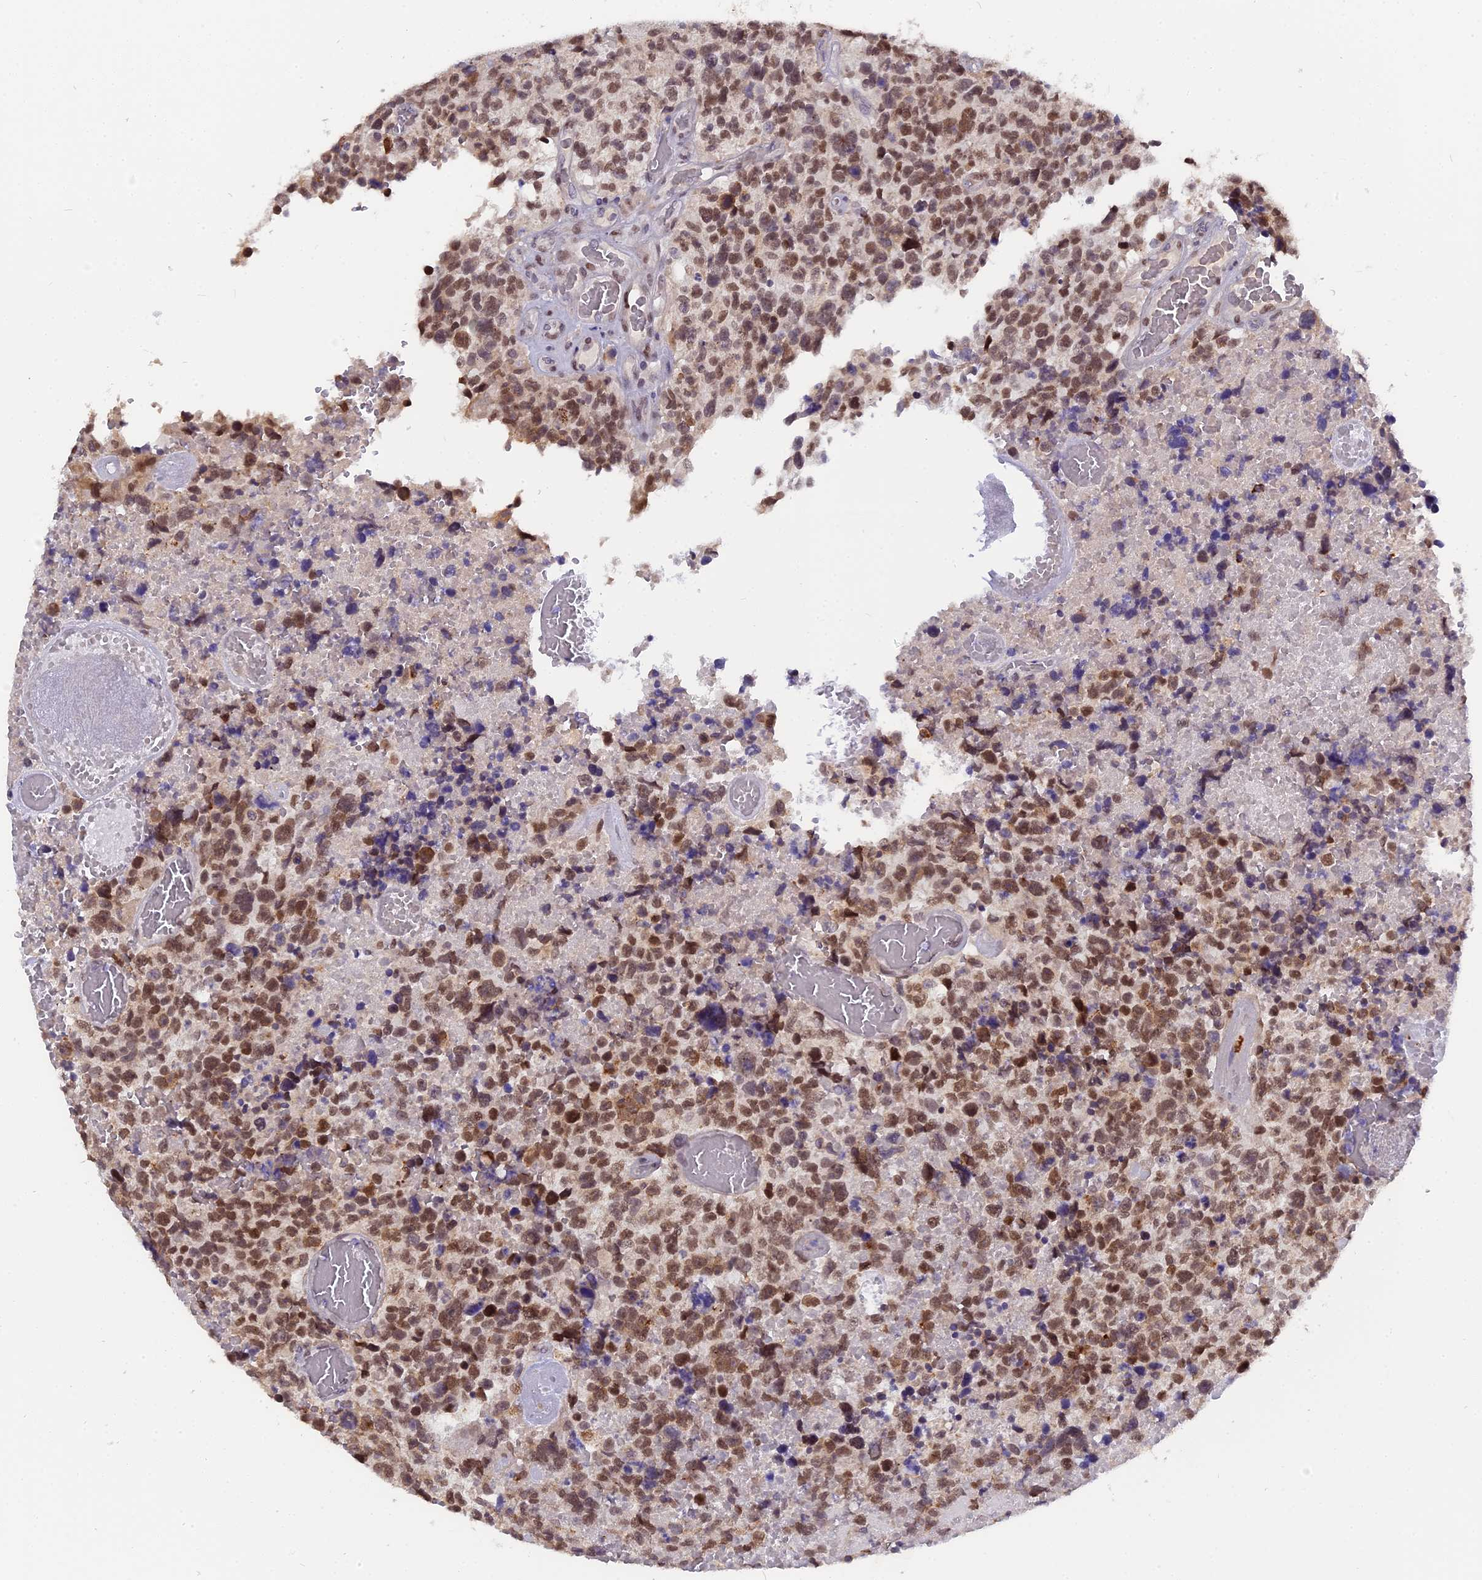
{"staining": {"intensity": "moderate", "quantity": ">75%", "location": "nuclear"}, "tissue": "glioma", "cell_type": "Tumor cells", "image_type": "cancer", "snomed": [{"axis": "morphology", "description": "Glioma, malignant, High grade"}, {"axis": "topography", "description": "Brain"}], "caption": "Protein expression analysis of human malignant high-grade glioma reveals moderate nuclear staining in approximately >75% of tumor cells.", "gene": "PYGO1", "patient": {"sex": "male", "age": 69}}